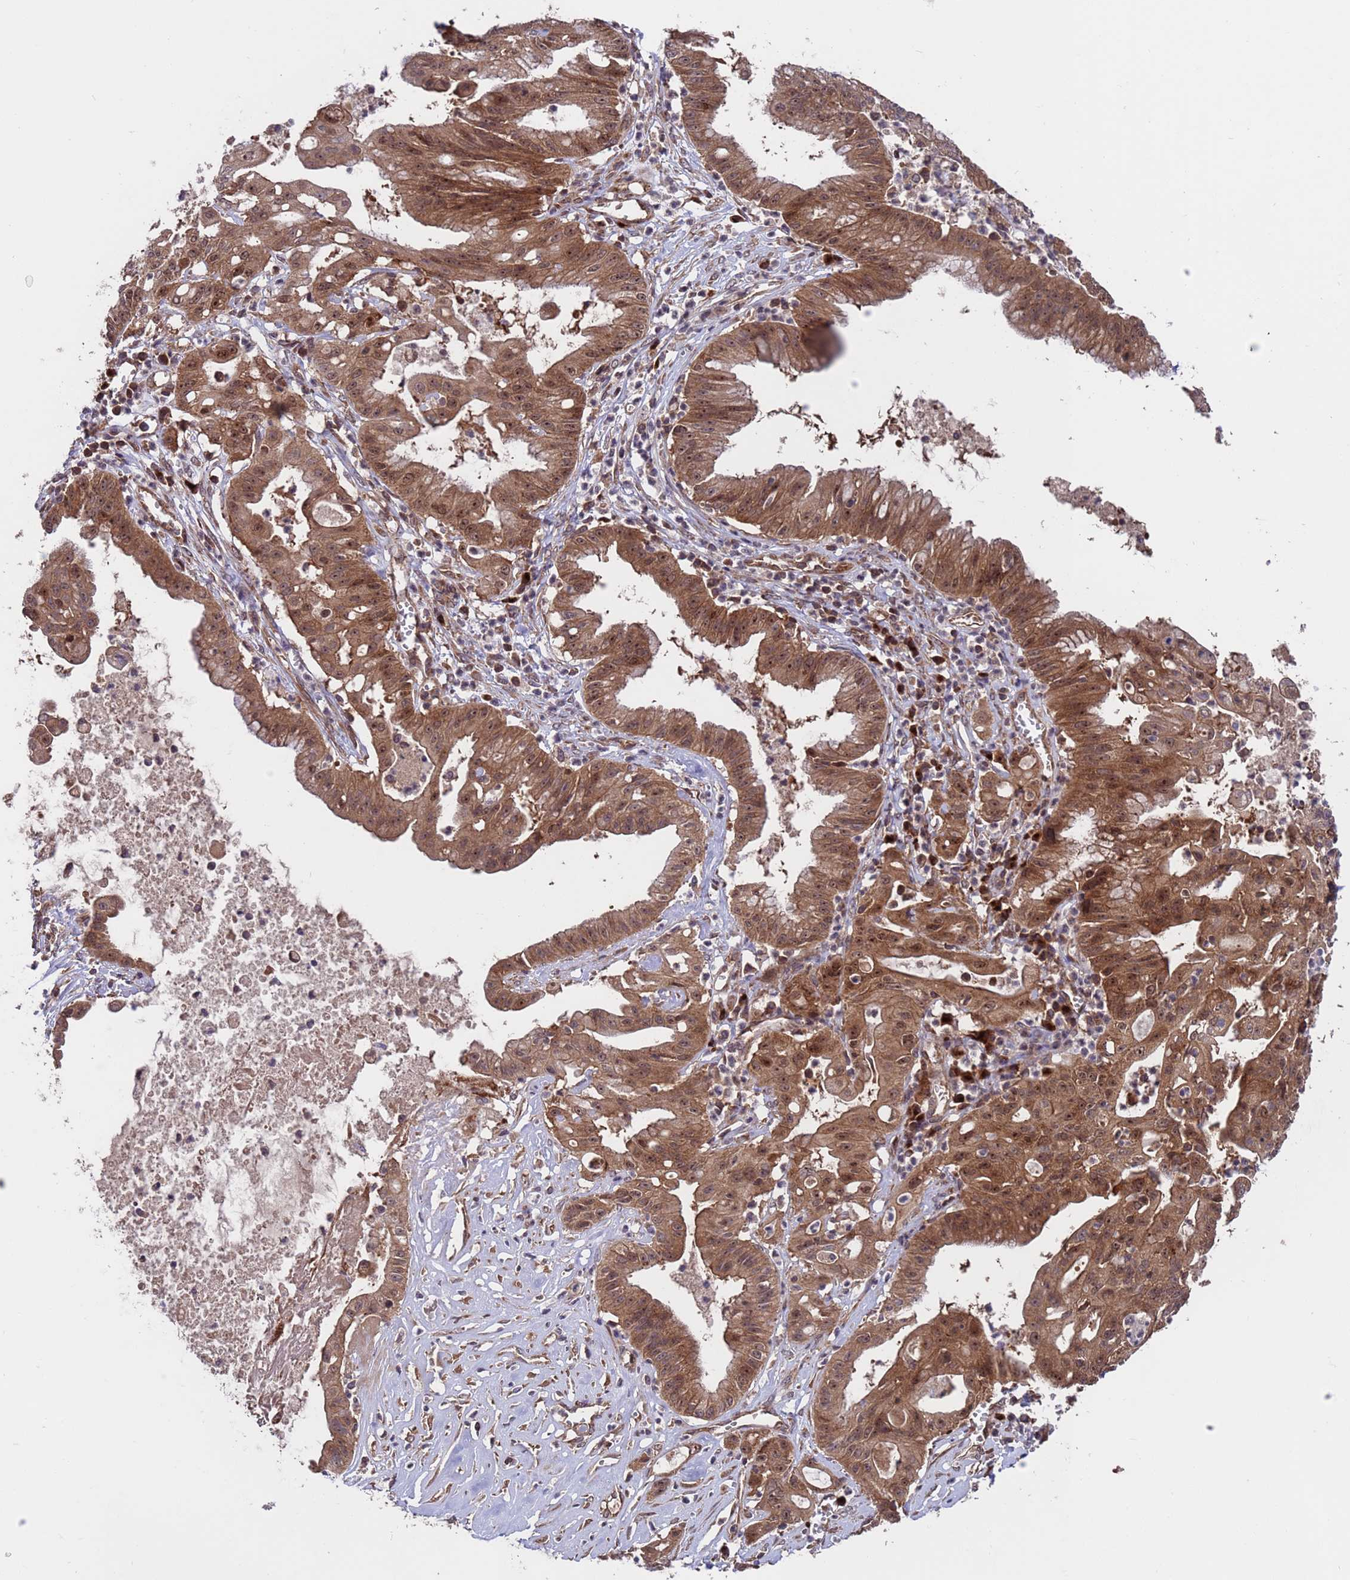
{"staining": {"intensity": "strong", "quantity": ">75%", "location": "cytoplasmic/membranous,nuclear"}, "tissue": "ovarian cancer", "cell_type": "Tumor cells", "image_type": "cancer", "snomed": [{"axis": "morphology", "description": "Cystadenocarcinoma, mucinous, NOS"}, {"axis": "topography", "description": "Ovary"}], "caption": "About >75% of tumor cells in ovarian cancer (mucinous cystadenocarcinoma) display strong cytoplasmic/membranous and nuclear protein staining as visualized by brown immunohistochemical staining.", "gene": "TSR3", "patient": {"sex": "female", "age": 70}}